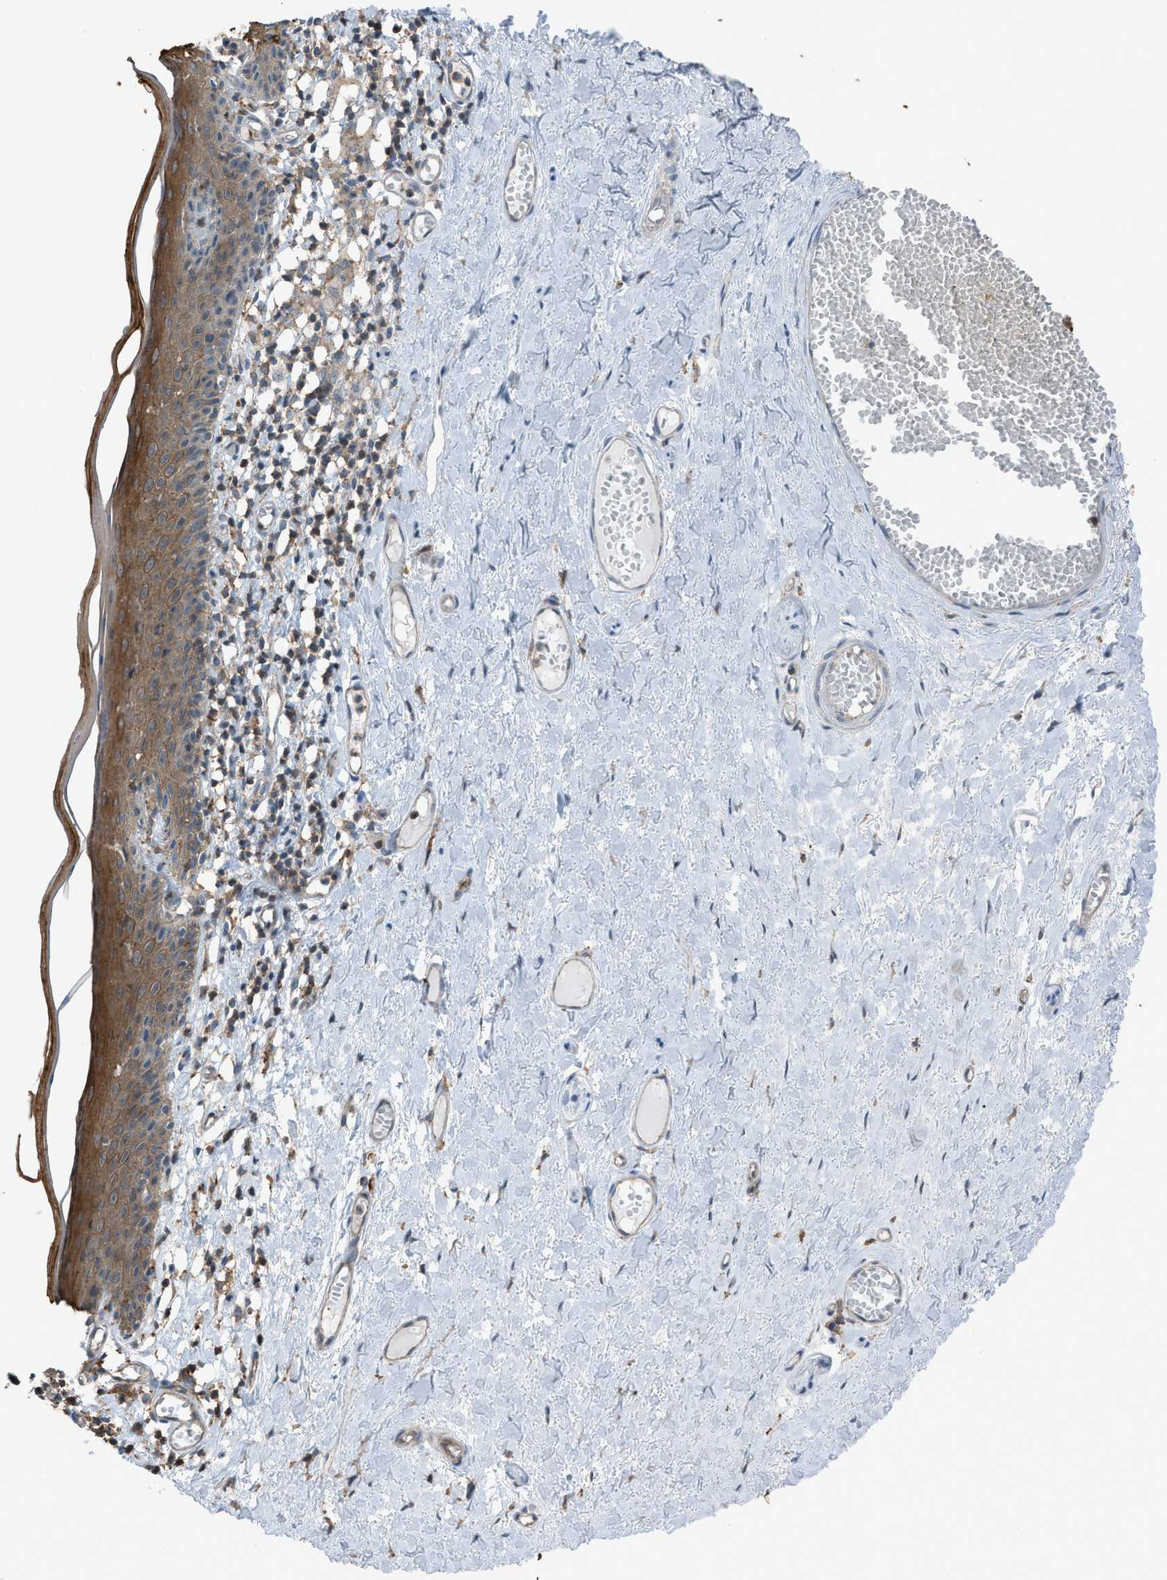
{"staining": {"intensity": "moderate", "quantity": ">75%", "location": "cytoplasmic/membranous"}, "tissue": "skin", "cell_type": "Epidermal cells", "image_type": "normal", "snomed": [{"axis": "morphology", "description": "Normal tissue, NOS"}, {"axis": "topography", "description": "Adipose tissue"}, {"axis": "topography", "description": "Vascular tissue"}, {"axis": "topography", "description": "Anal"}, {"axis": "topography", "description": "Peripheral nerve tissue"}], "caption": "Protein staining displays moderate cytoplasmic/membranous expression in approximately >75% of epidermal cells in benign skin.", "gene": "DYRK1A", "patient": {"sex": "female", "age": 54}}